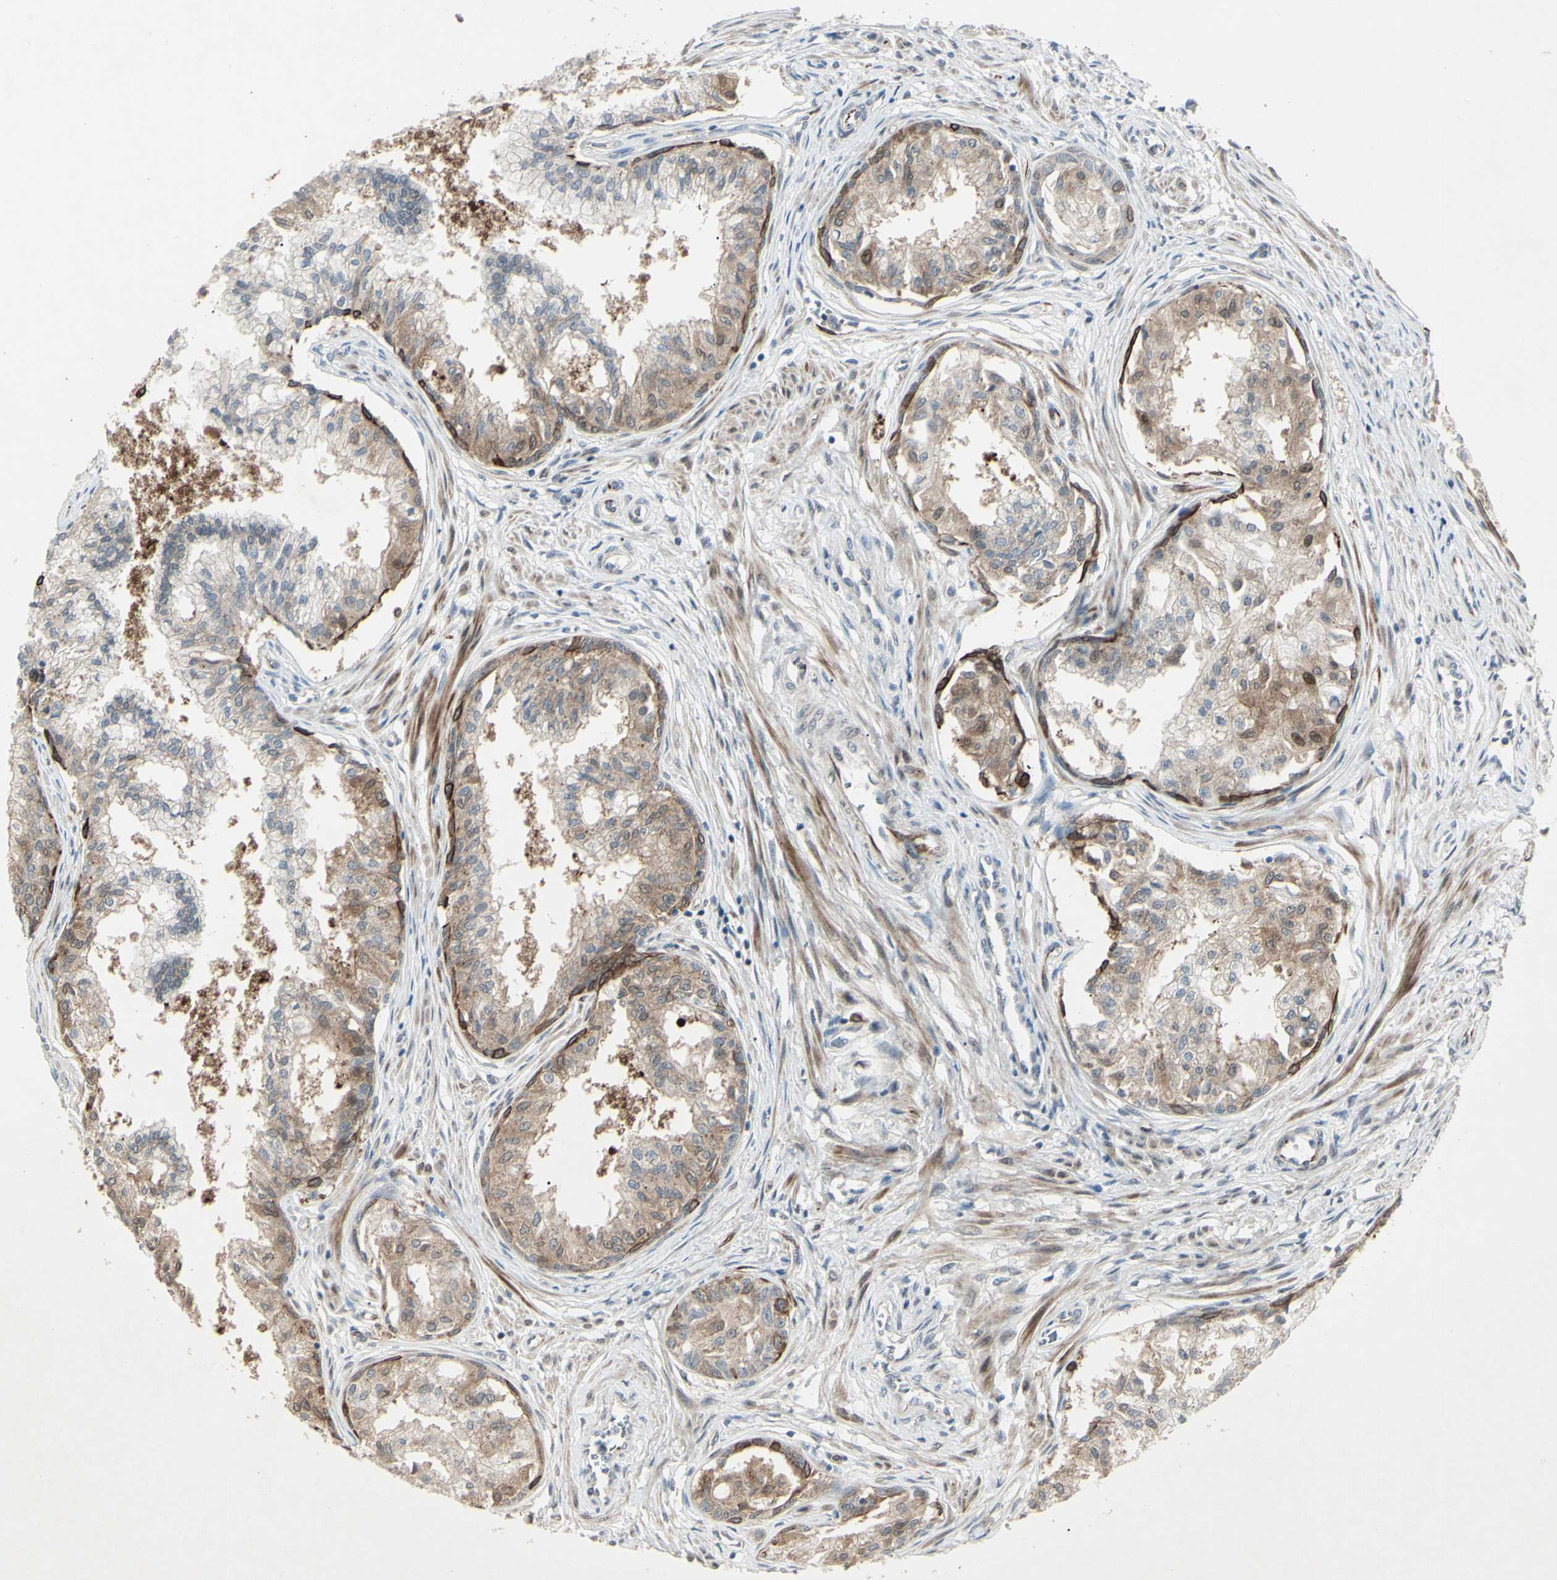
{"staining": {"intensity": "negative", "quantity": "none", "location": "none"}, "tissue": "prostate", "cell_type": "Glandular cells", "image_type": "normal", "snomed": [{"axis": "morphology", "description": "Normal tissue, NOS"}, {"axis": "topography", "description": "Prostate"}, {"axis": "topography", "description": "Seminal veicle"}], "caption": "Glandular cells are negative for protein expression in normal human prostate. The staining is performed using DAB brown chromogen with nuclei counter-stained in using hematoxylin.", "gene": "FGFR2", "patient": {"sex": "male", "age": 60}}